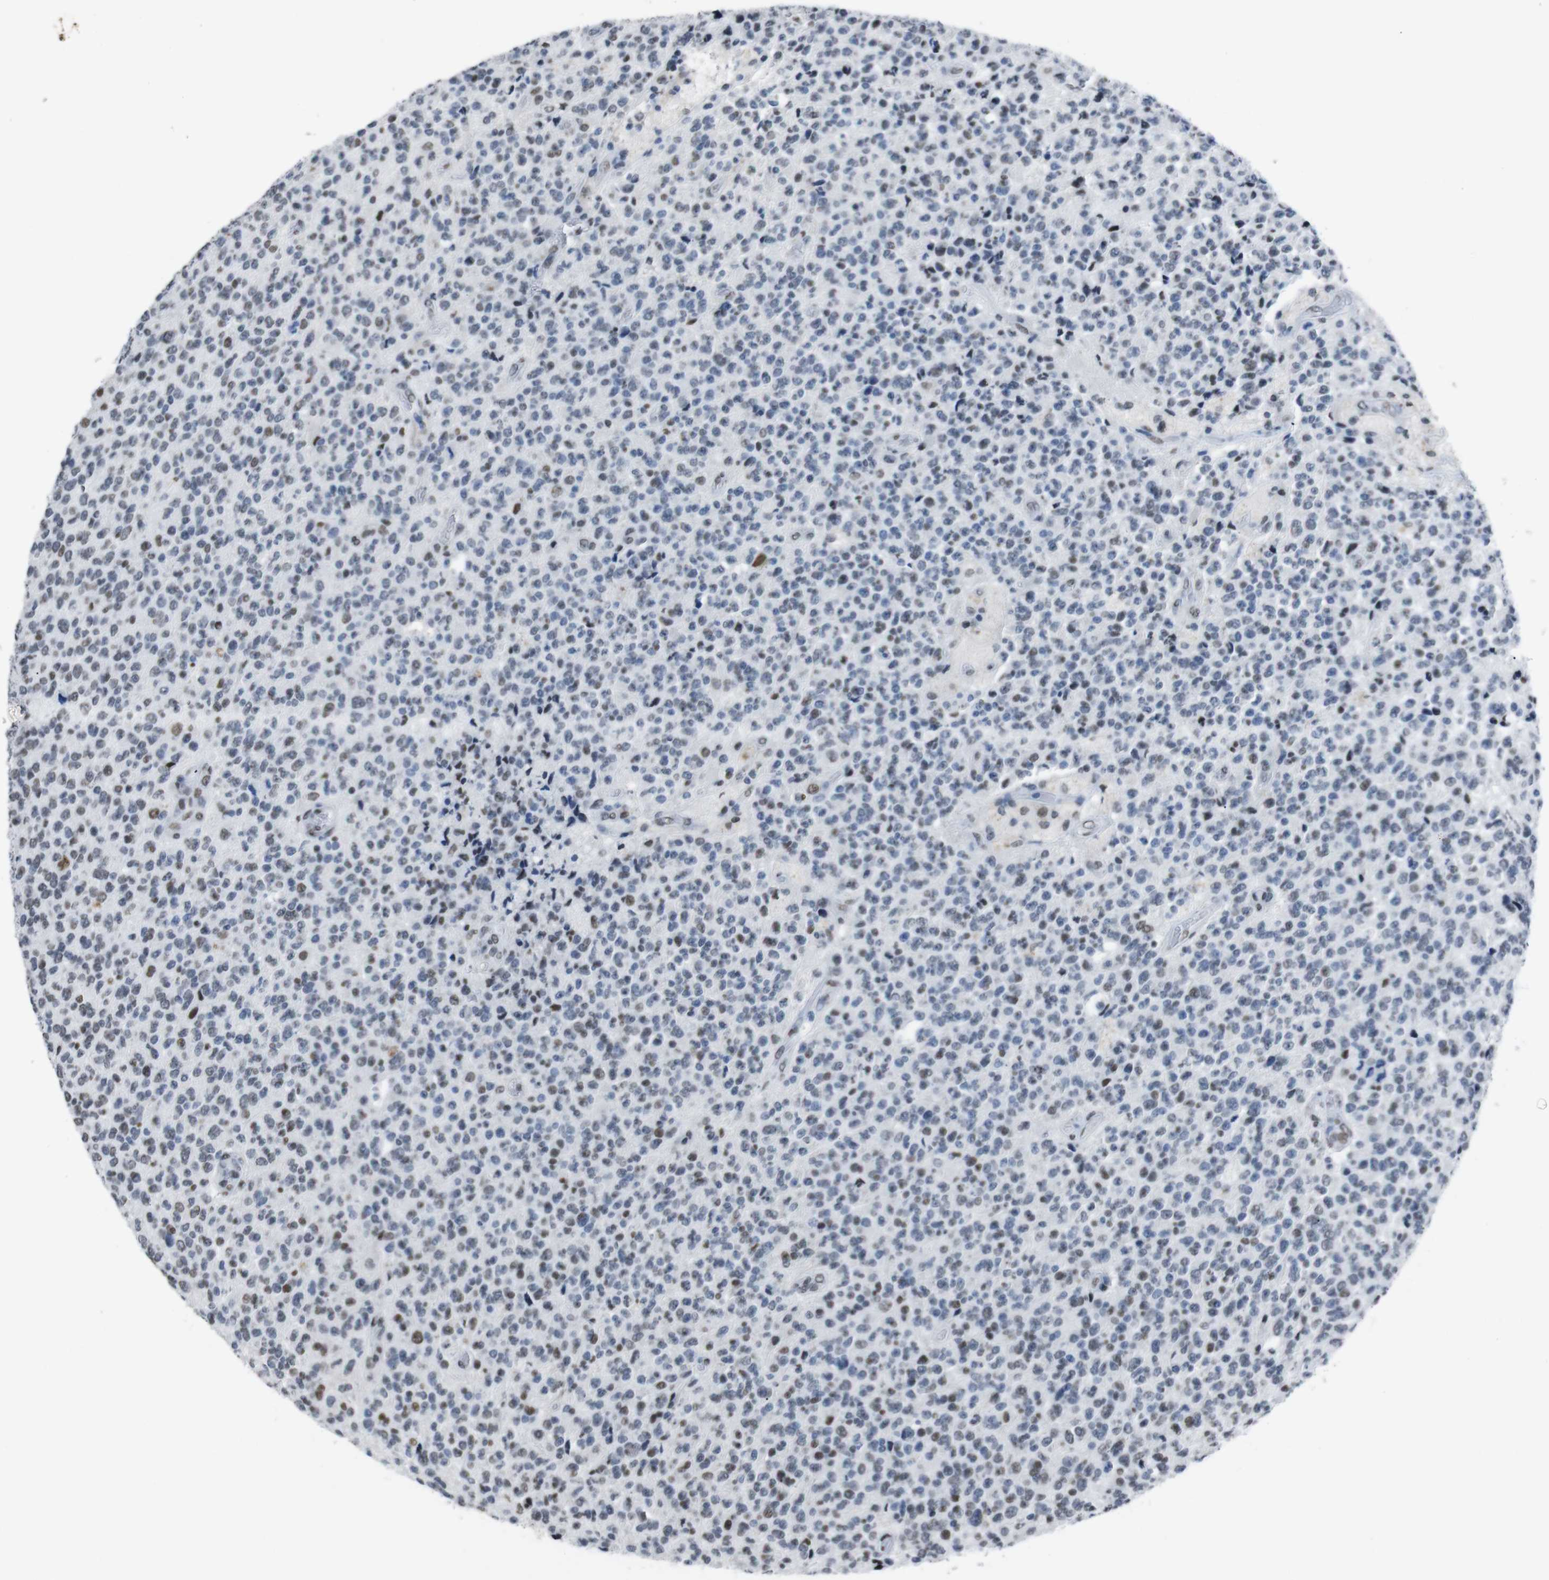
{"staining": {"intensity": "weak", "quantity": "25%-75%", "location": "nuclear"}, "tissue": "glioma", "cell_type": "Tumor cells", "image_type": "cancer", "snomed": [{"axis": "morphology", "description": "Glioma, malignant, High grade"}, {"axis": "topography", "description": "pancreas cauda"}], "caption": "DAB immunohistochemical staining of glioma exhibits weak nuclear protein expression in about 25%-75% of tumor cells.", "gene": "PIP4P2", "patient": {"sex": "male", "age": 60}}